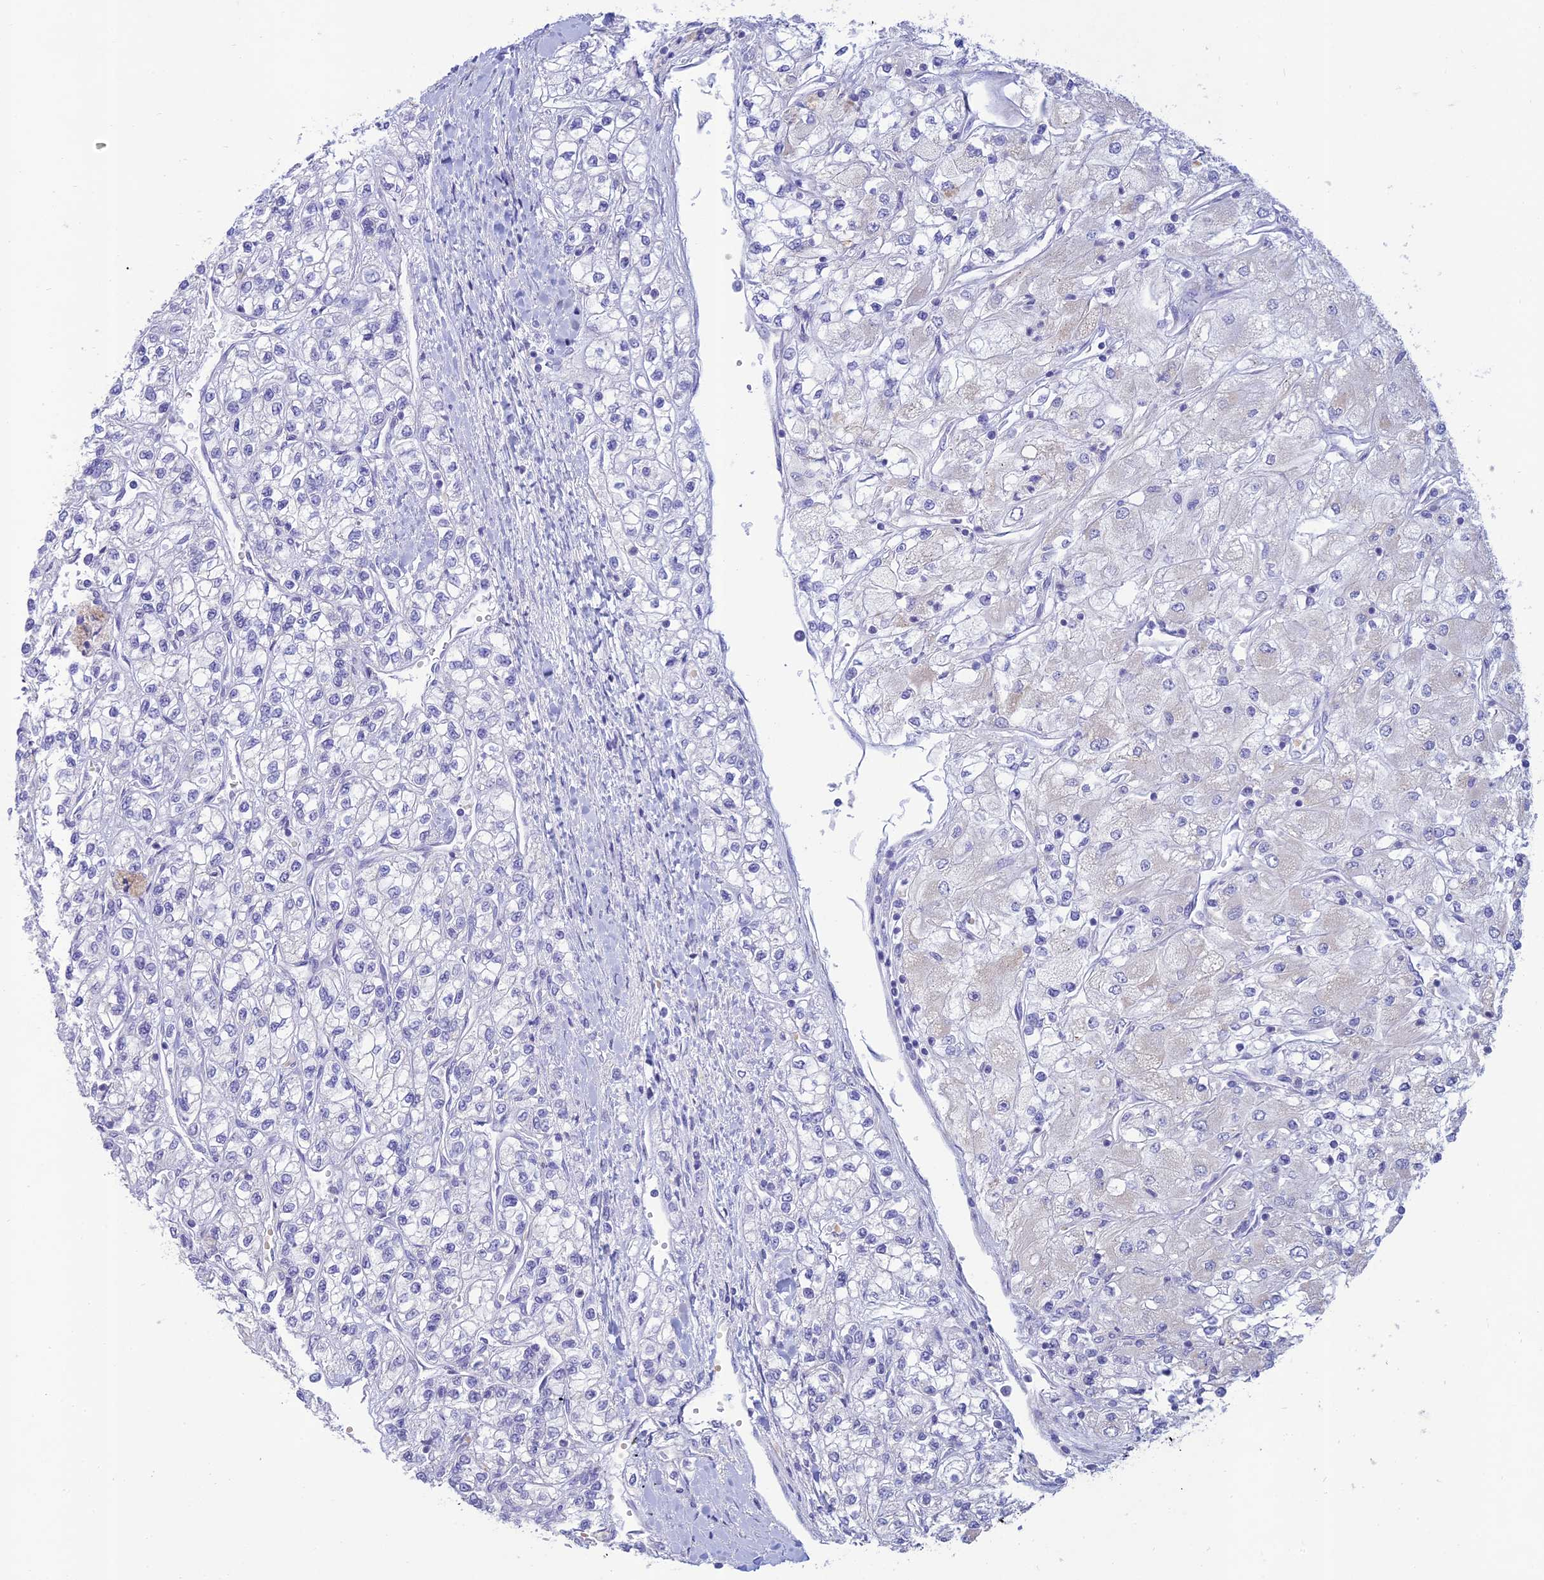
{"staining": {"intensity": "negative", "quantity": "none", "location": "none"}, "tissue": "renal cancer", "cell_type": "Tumor cells", "image_type": "cancer", "snomed": [{"axis": "morphology", "description": "Adenocarcinoma, NOS"}, {"axis": "topography", "description": "Kidney"}], "caption": "This is a micrograph of immunohistochemistry staining of renal cancer, which shows no staining in tumor cells. Brightfield microscopy of immunohistochemistry stained with DAB (brown) and hematoxylin (blue), captured at high magnification.", "gene": "MAL2", "patient": {"sex": "male", "age": 80}}